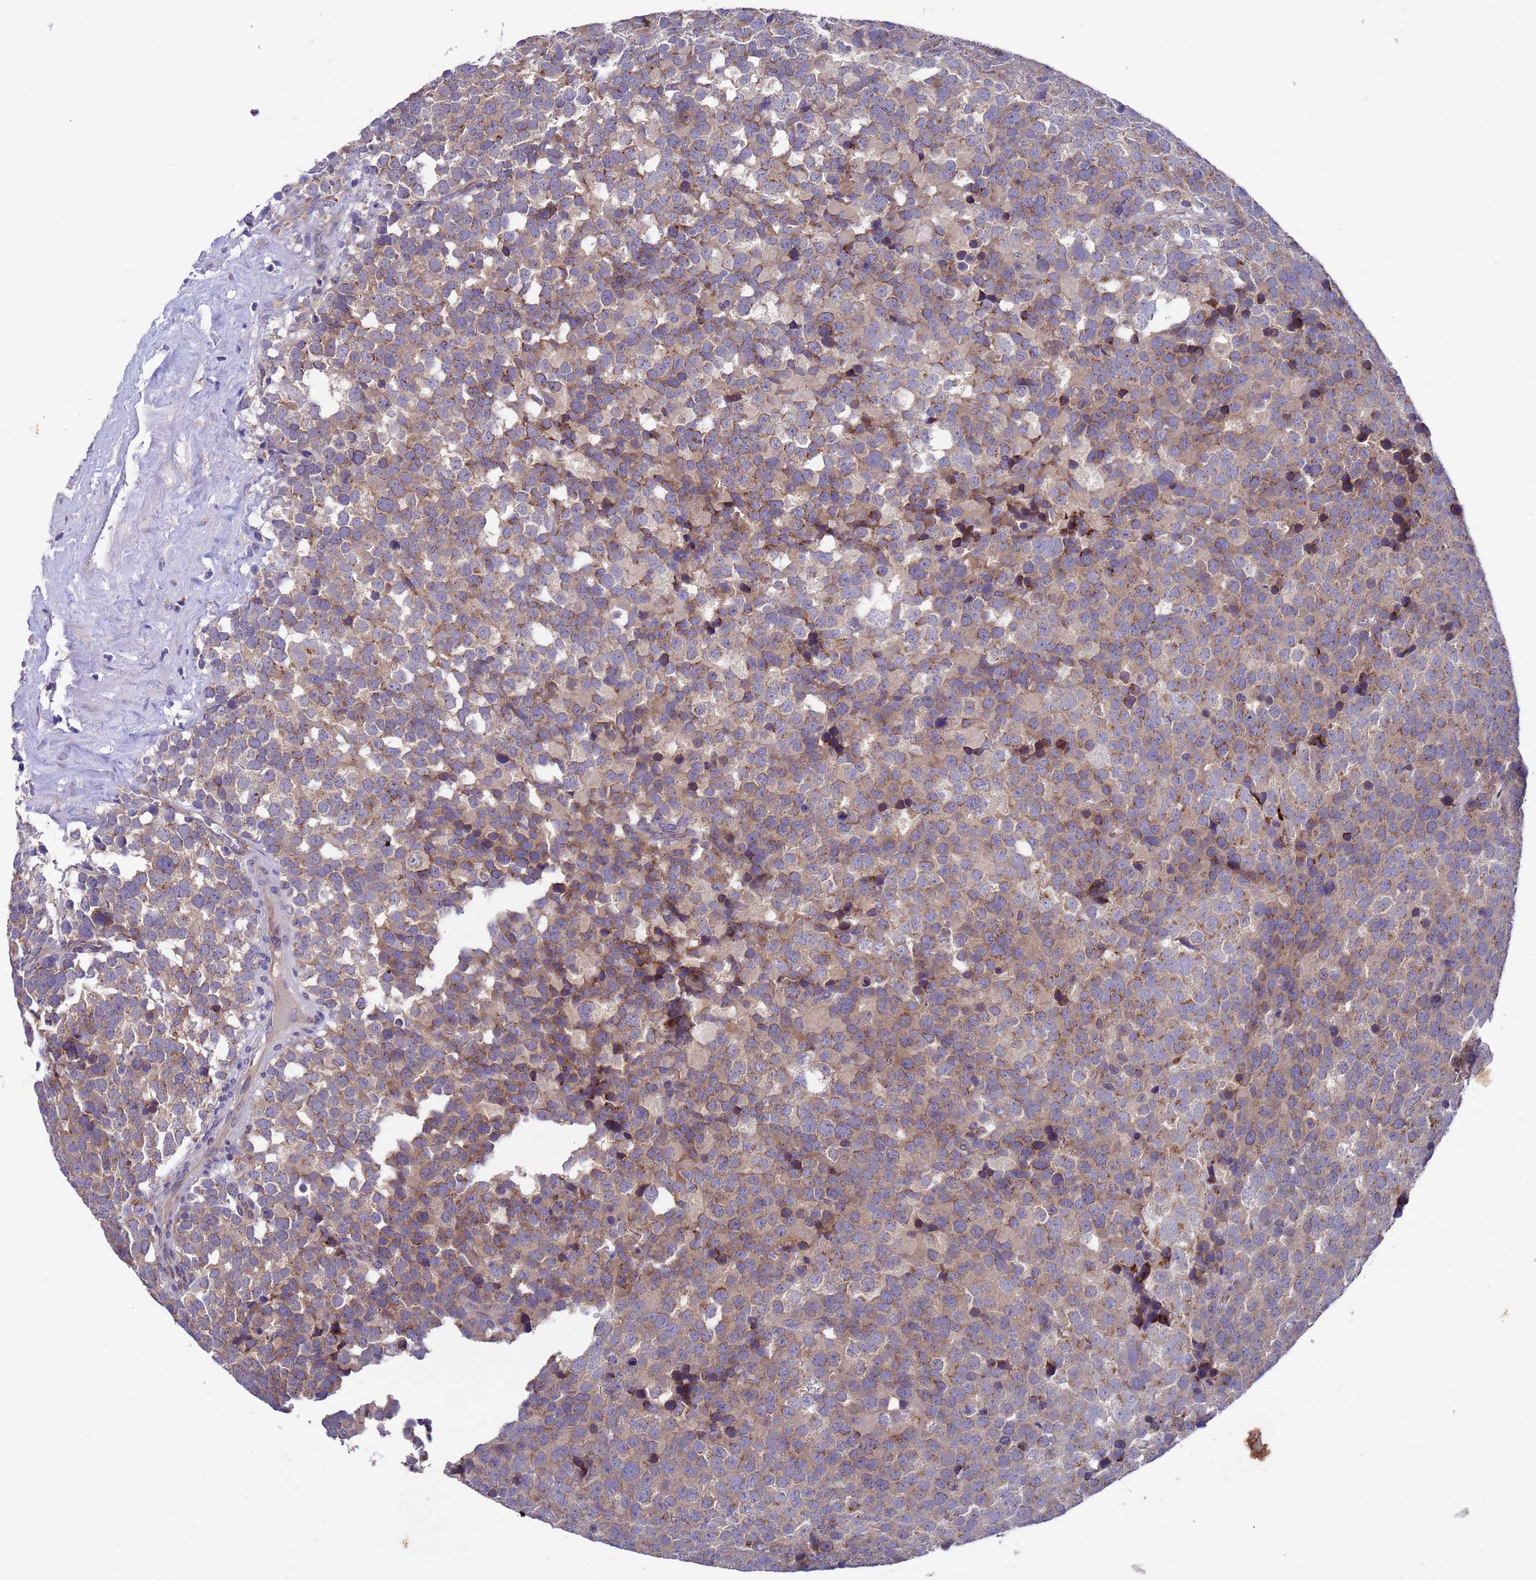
{"staining": {"intensity": "moderate", "quantity": "25%-75%", "location": "cytoplasmic/membranous"}, "tissue": "testis cancer", "cell_type": "Tumor cells", "image_type": "cancer", "snomed": [{"axis": "morphology", "description": "Seminoma, NOS"}, {"axis": "topography", "description": "Testis"}], "caption": "This is an image of immunohistochemistry (IHC) staining of testis cancer, which shows moderate expression in the cytoplasmic/membranous of tumor cells.", "gene": "DCAF12L2", "patient": {"sex": "male", "age": 71}}